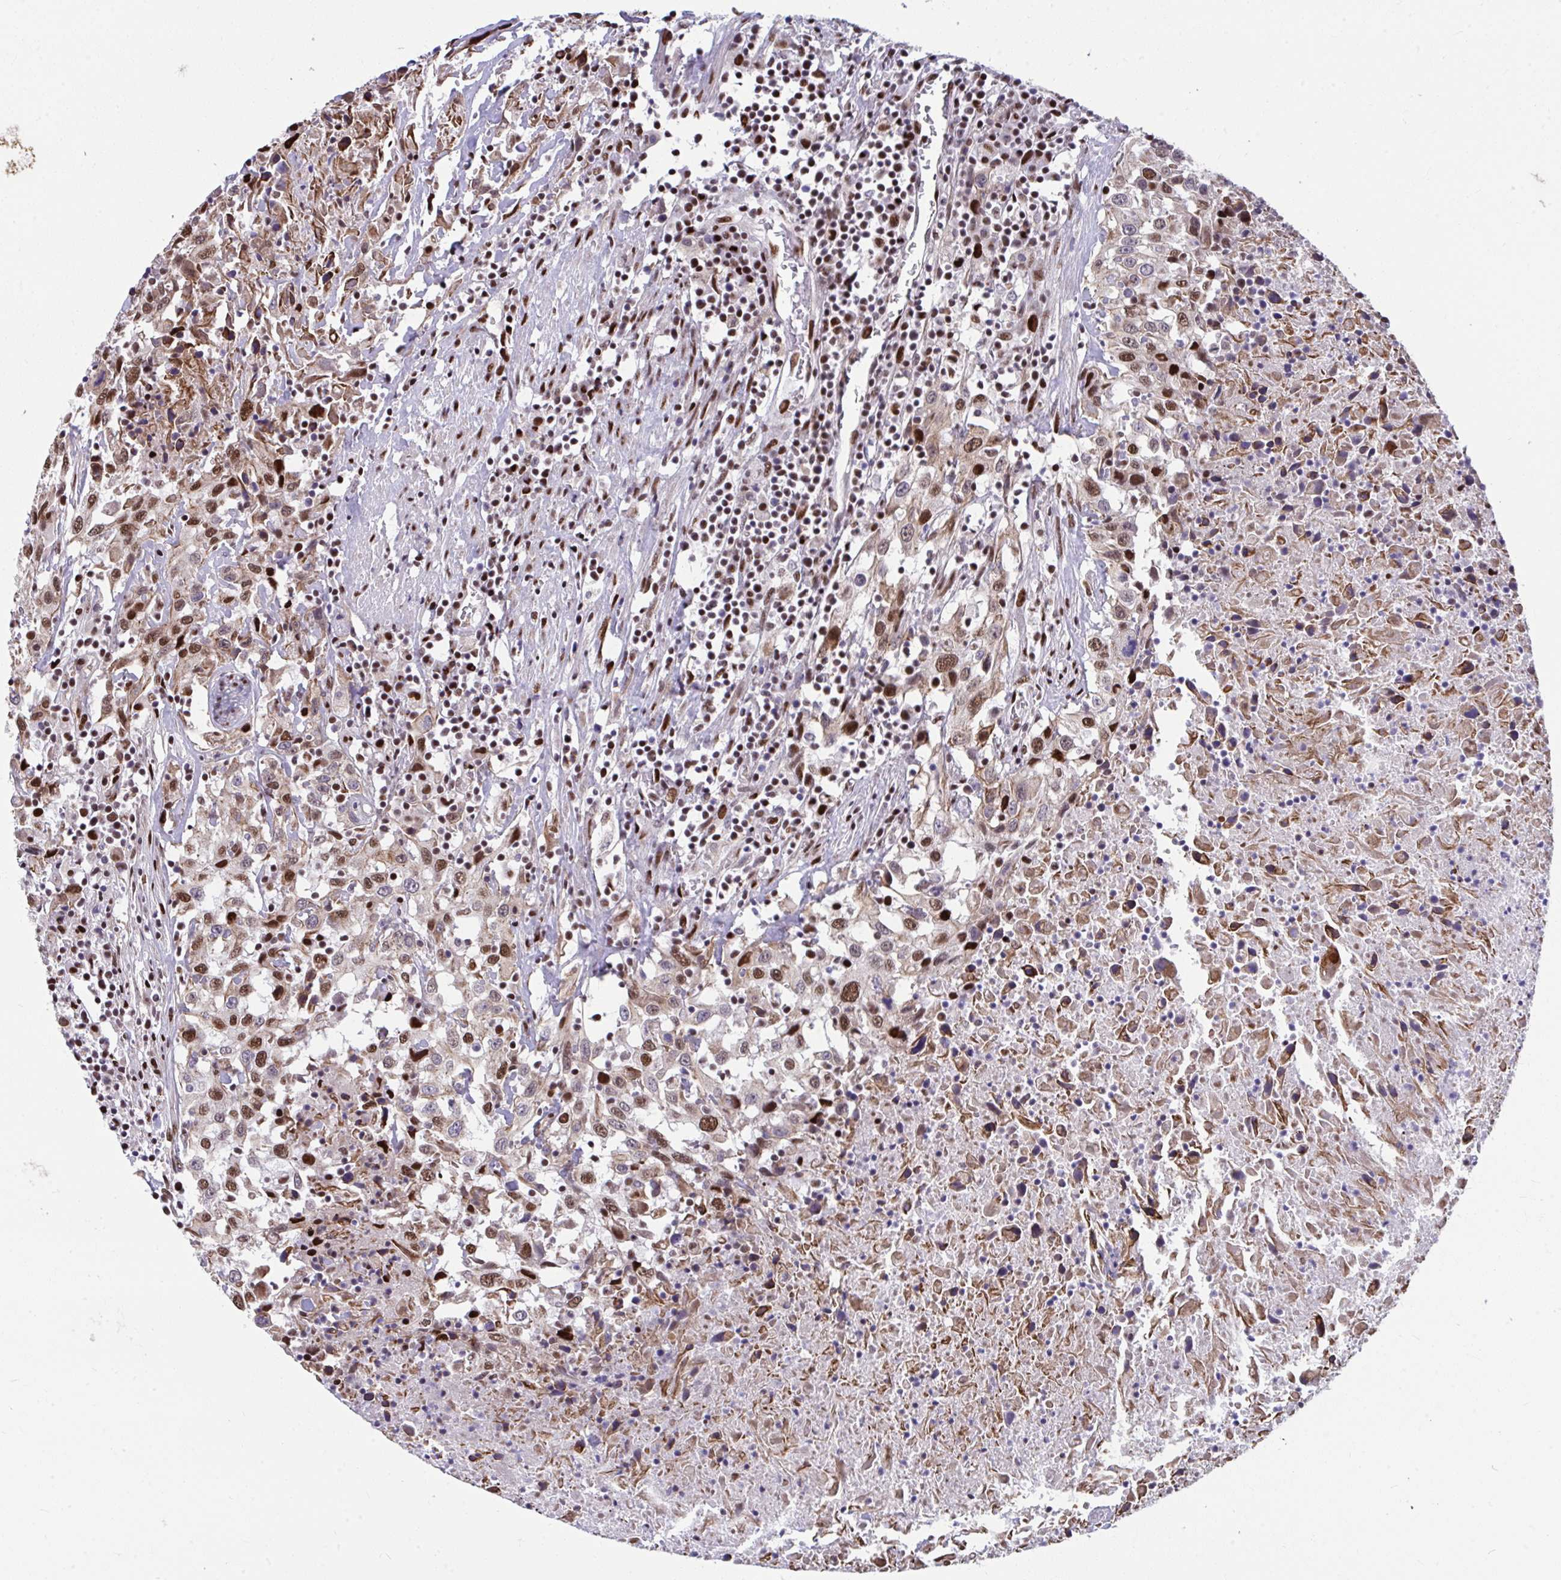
{"staining": {"intensity": "strong", "quantity": "25%-75%", "location": "nuclear"}, "tissue": "urothelial cancer", "cell_type": "Tumor cells", "image_type": "cancer", "snomed": [{"axis": "morphology", "description": "Urothelial carcinoma, High grade"}, {"axis": "topography", "description": "Urinary bladder"}], "caption": "IHC (DAB) staining of human urothelial carcinoma (high-grade) displays strong nuclear protein expression in about 25%-75% of tumor cells.", "gene": "SLC35C2", "patient": {"sex": "male", "age": 61}}